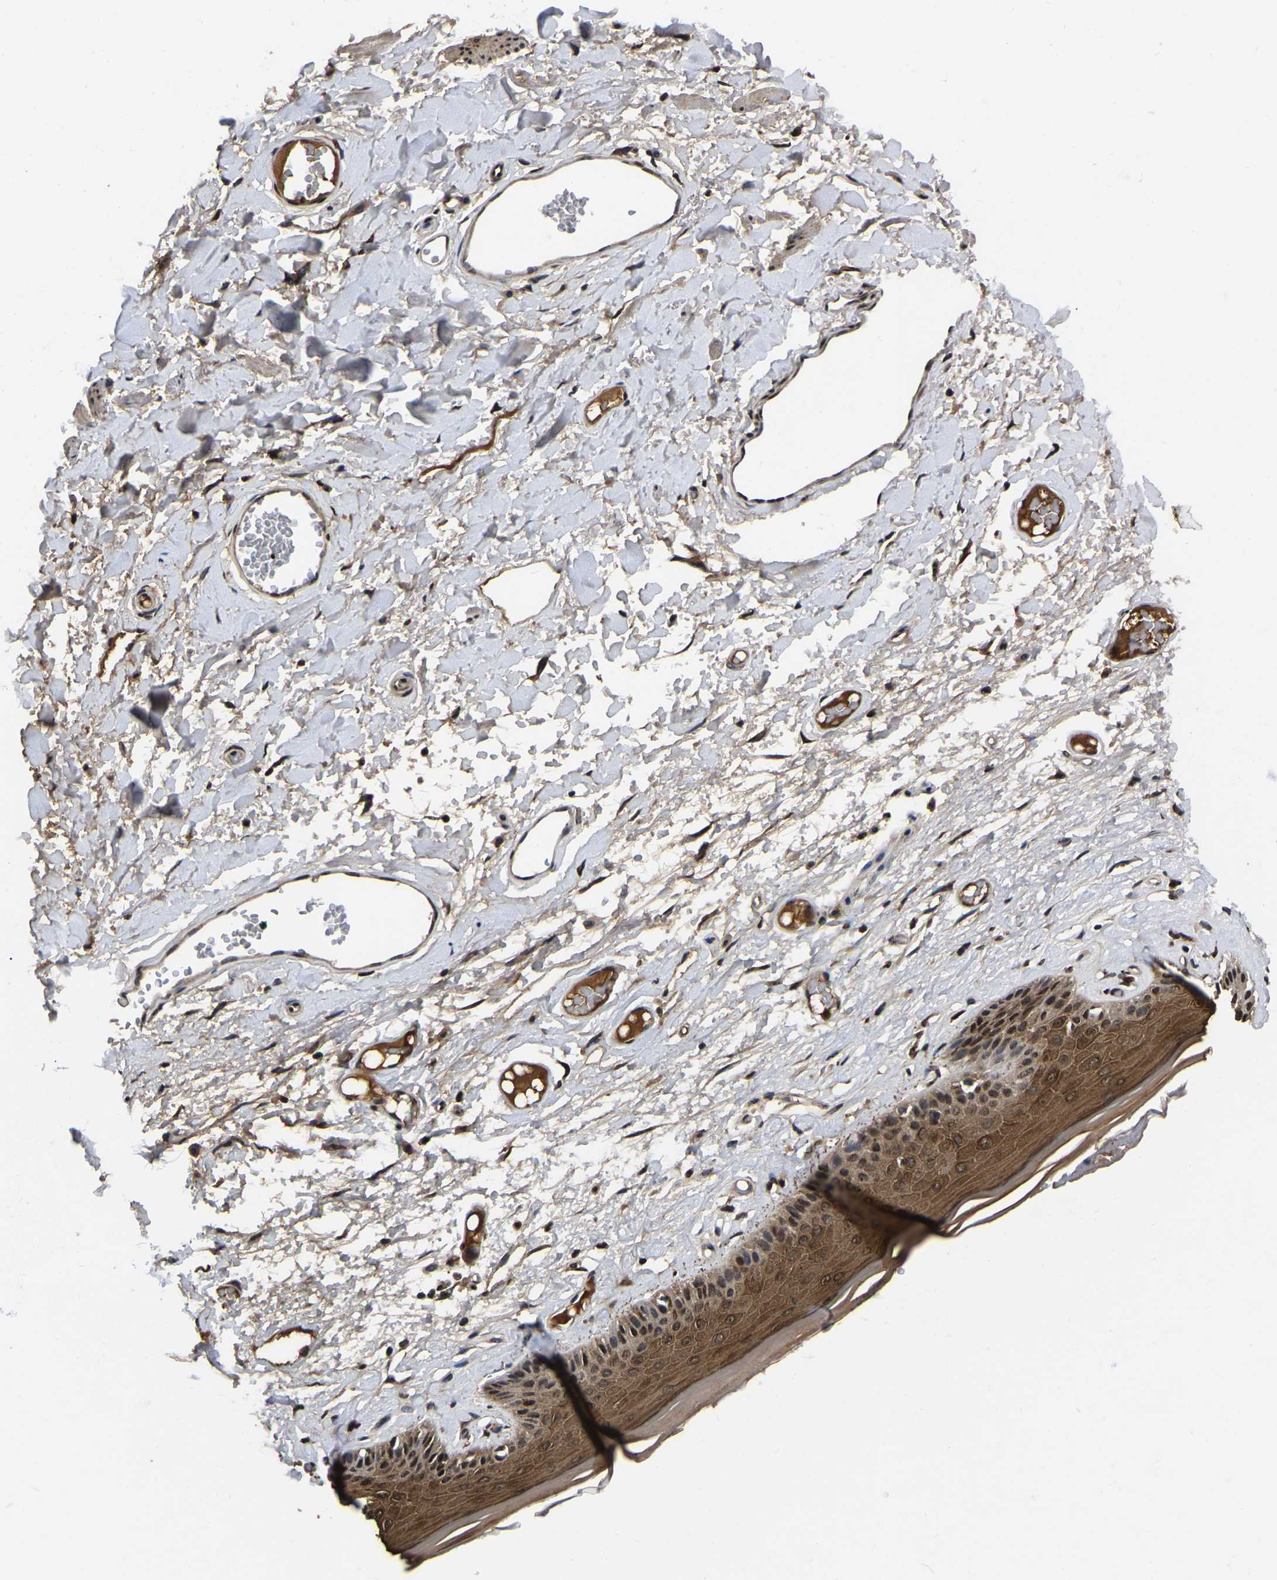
{"staining": {"intensity": "strong", "quantity": ">75%", "location": "cytoplasmic/membranous,nuclear"}, "tissue": "skin", "cell_type": "Epidermal cells", "image_type": "normal", "snomed": [{"axis": "morphology", "description": "Normal tissue, NOS"}, {"axis": "topography", "description": "Vulva"}], "caption": "Skin stained with immunohistochemistry demonstrates strong cytoplasmic/membranous,nuclear expression in about >75% of epidermal cells.", "gene": "TRIM35", "patient": {"sex": "female", "age": 73}}